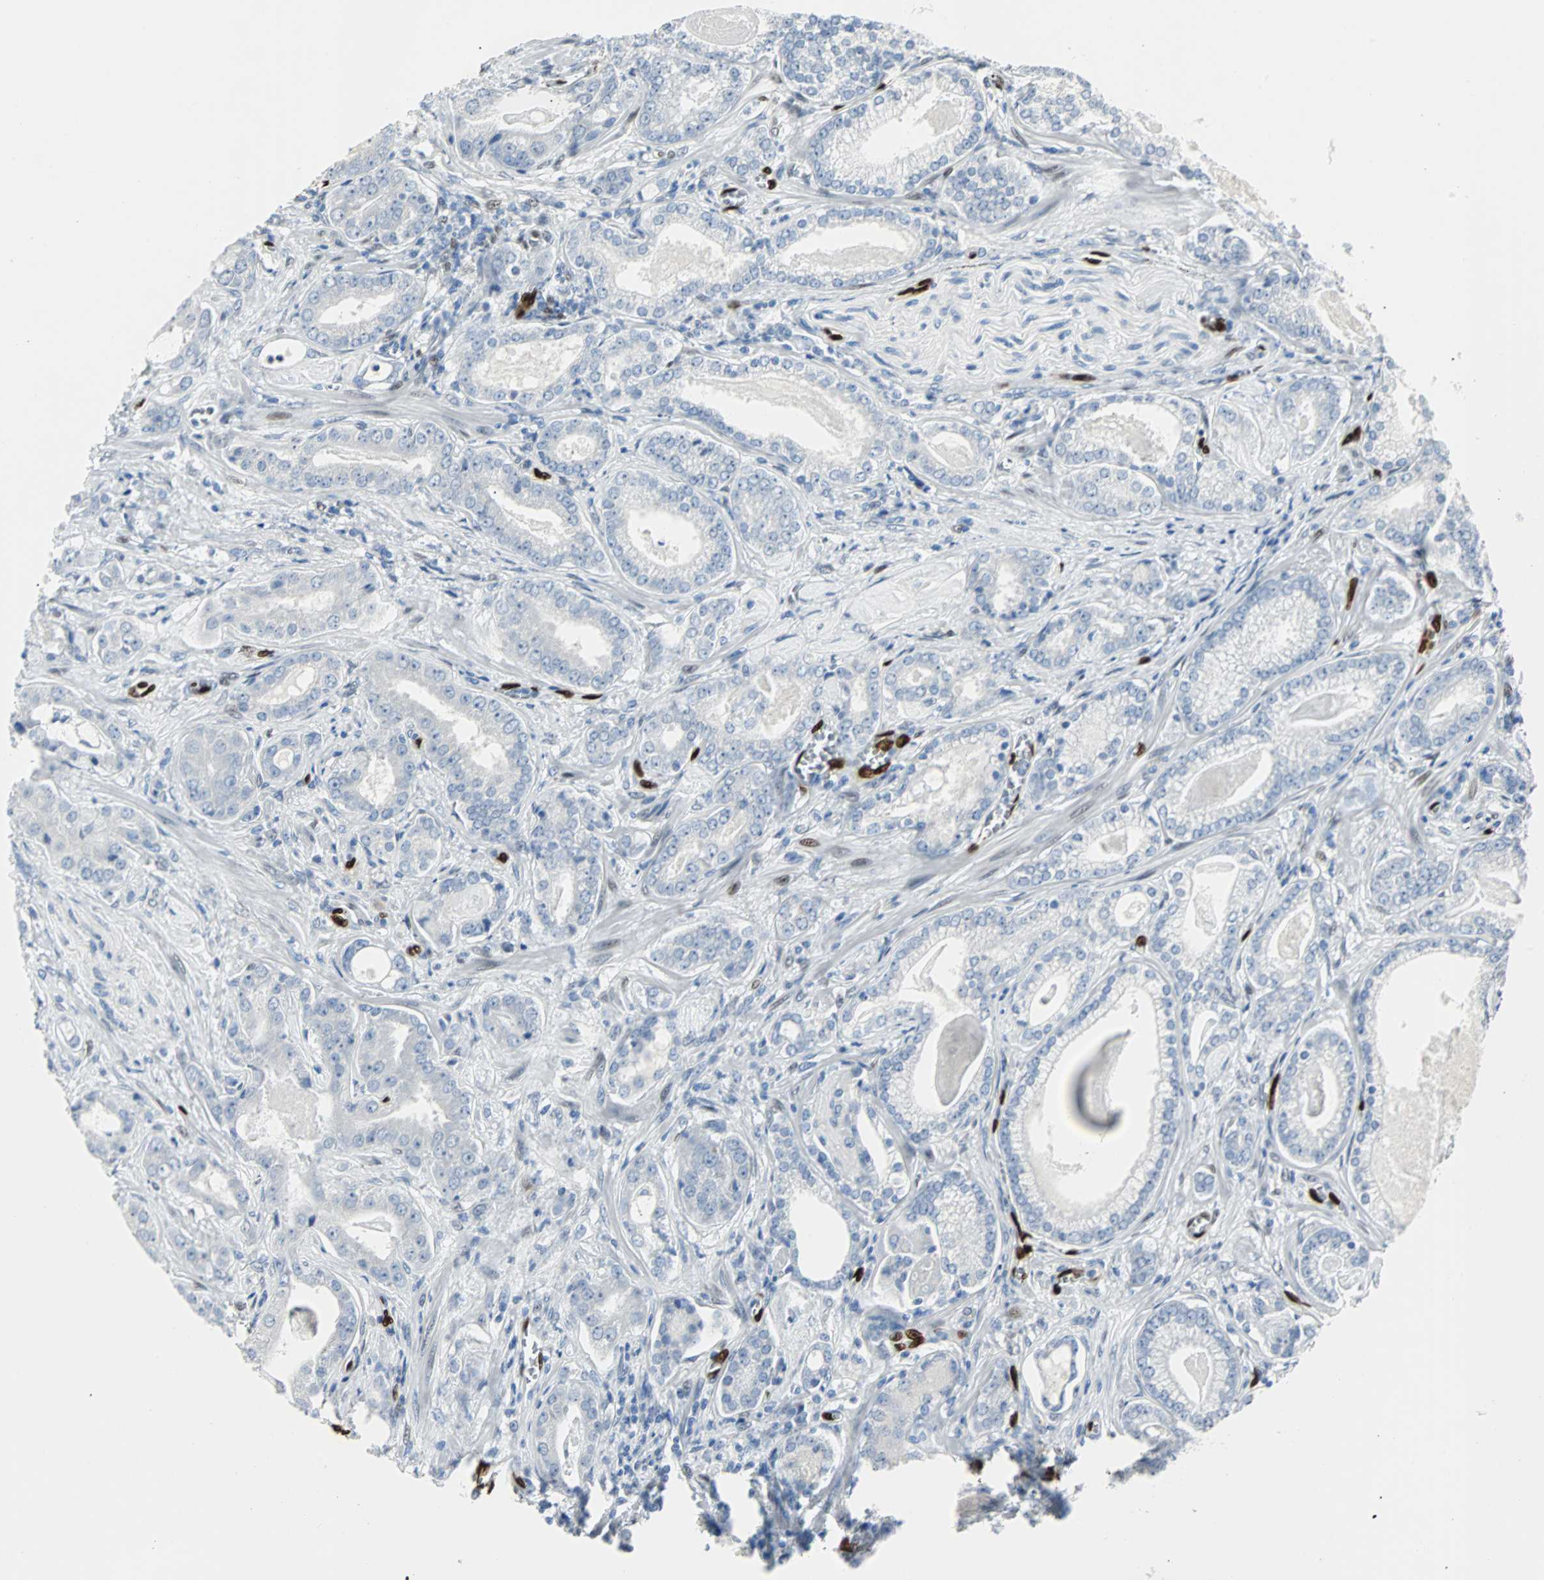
{"staining": {"intensity": "negative", "quantity": "none", "location": "none"}, "tissue": "prostate cancer", "cell_type": "Tumor cells", "image_type": "cancer", "snomed": [{"axis": "morphology", "description": "Adenocarcinoma, Low grade"}, {"axis": "topography", "description": "Prostate"}], "caption": "A histopathology image of prostate cancer (low-grade adenocarcinoma) stained for a protein reveals no brown staining in tumor cells.", "gene": "IL33", "patient": {"sex": "male", "age": 59}}